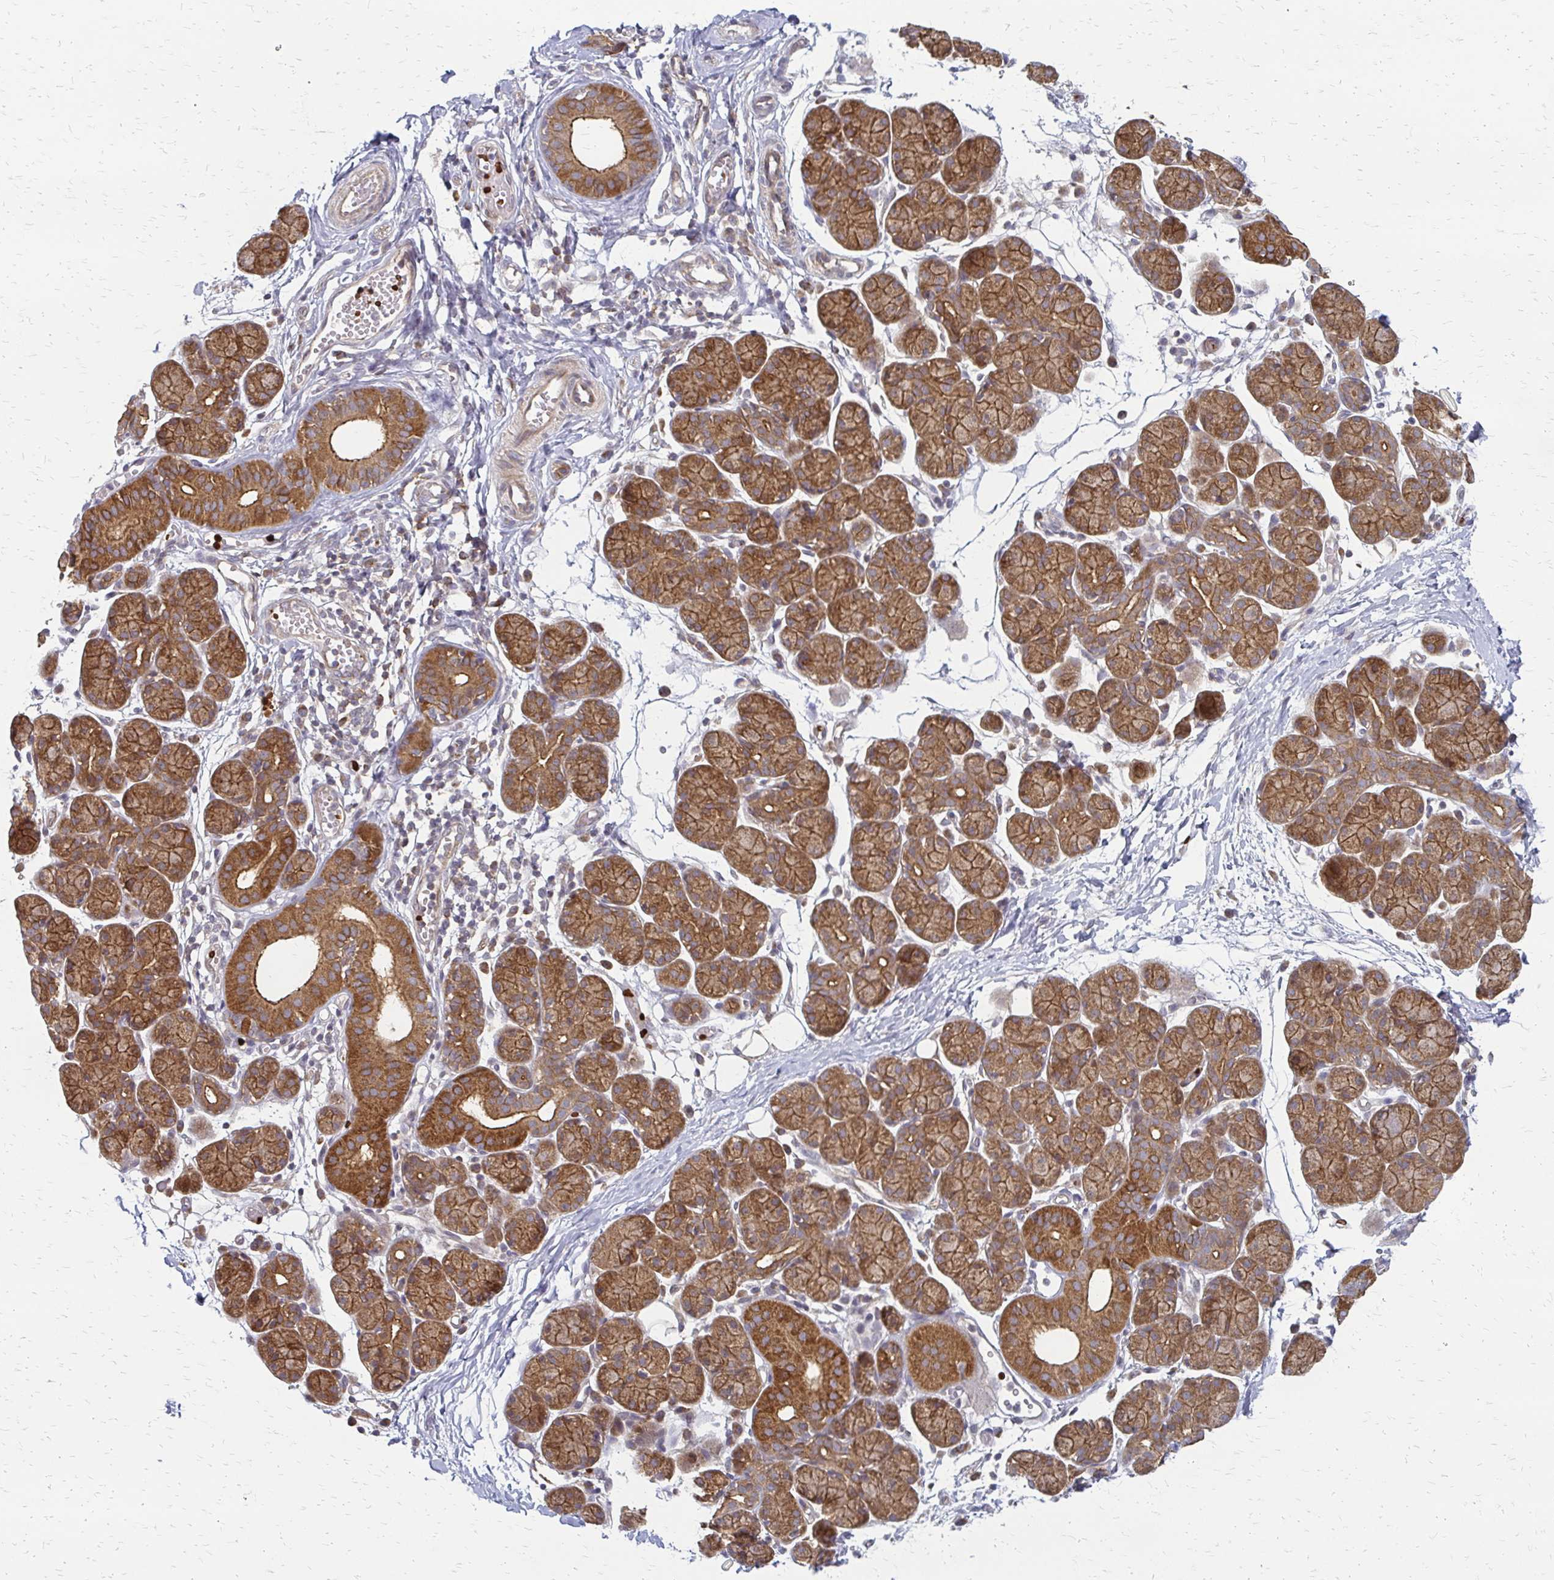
{"staining": {"intensity": "moderate", "quantity": ">75%", "location": "cytoplasmic/membranous"}, "tissue": "salivary gland", "cell_type": "Glandular cells", "image_type": "normal", "snomed": [{"axis": "morphology", "description": "Normal tissue, NOS"}, {"axis": "morphology", "description": "Inflammation, NOS"}, {"axis": "topography", "description": "Lymph node"}, {"axis": "topography", "description": "Salivary gland"}], "caption": "IHC of unremarkable human salivary gland shows medium levels of moderate cytoplasmic/membranous expression in about >75% of glandular cells.", "gene": "ZNF383", "patient": {"sex": "male", "age": 3}}